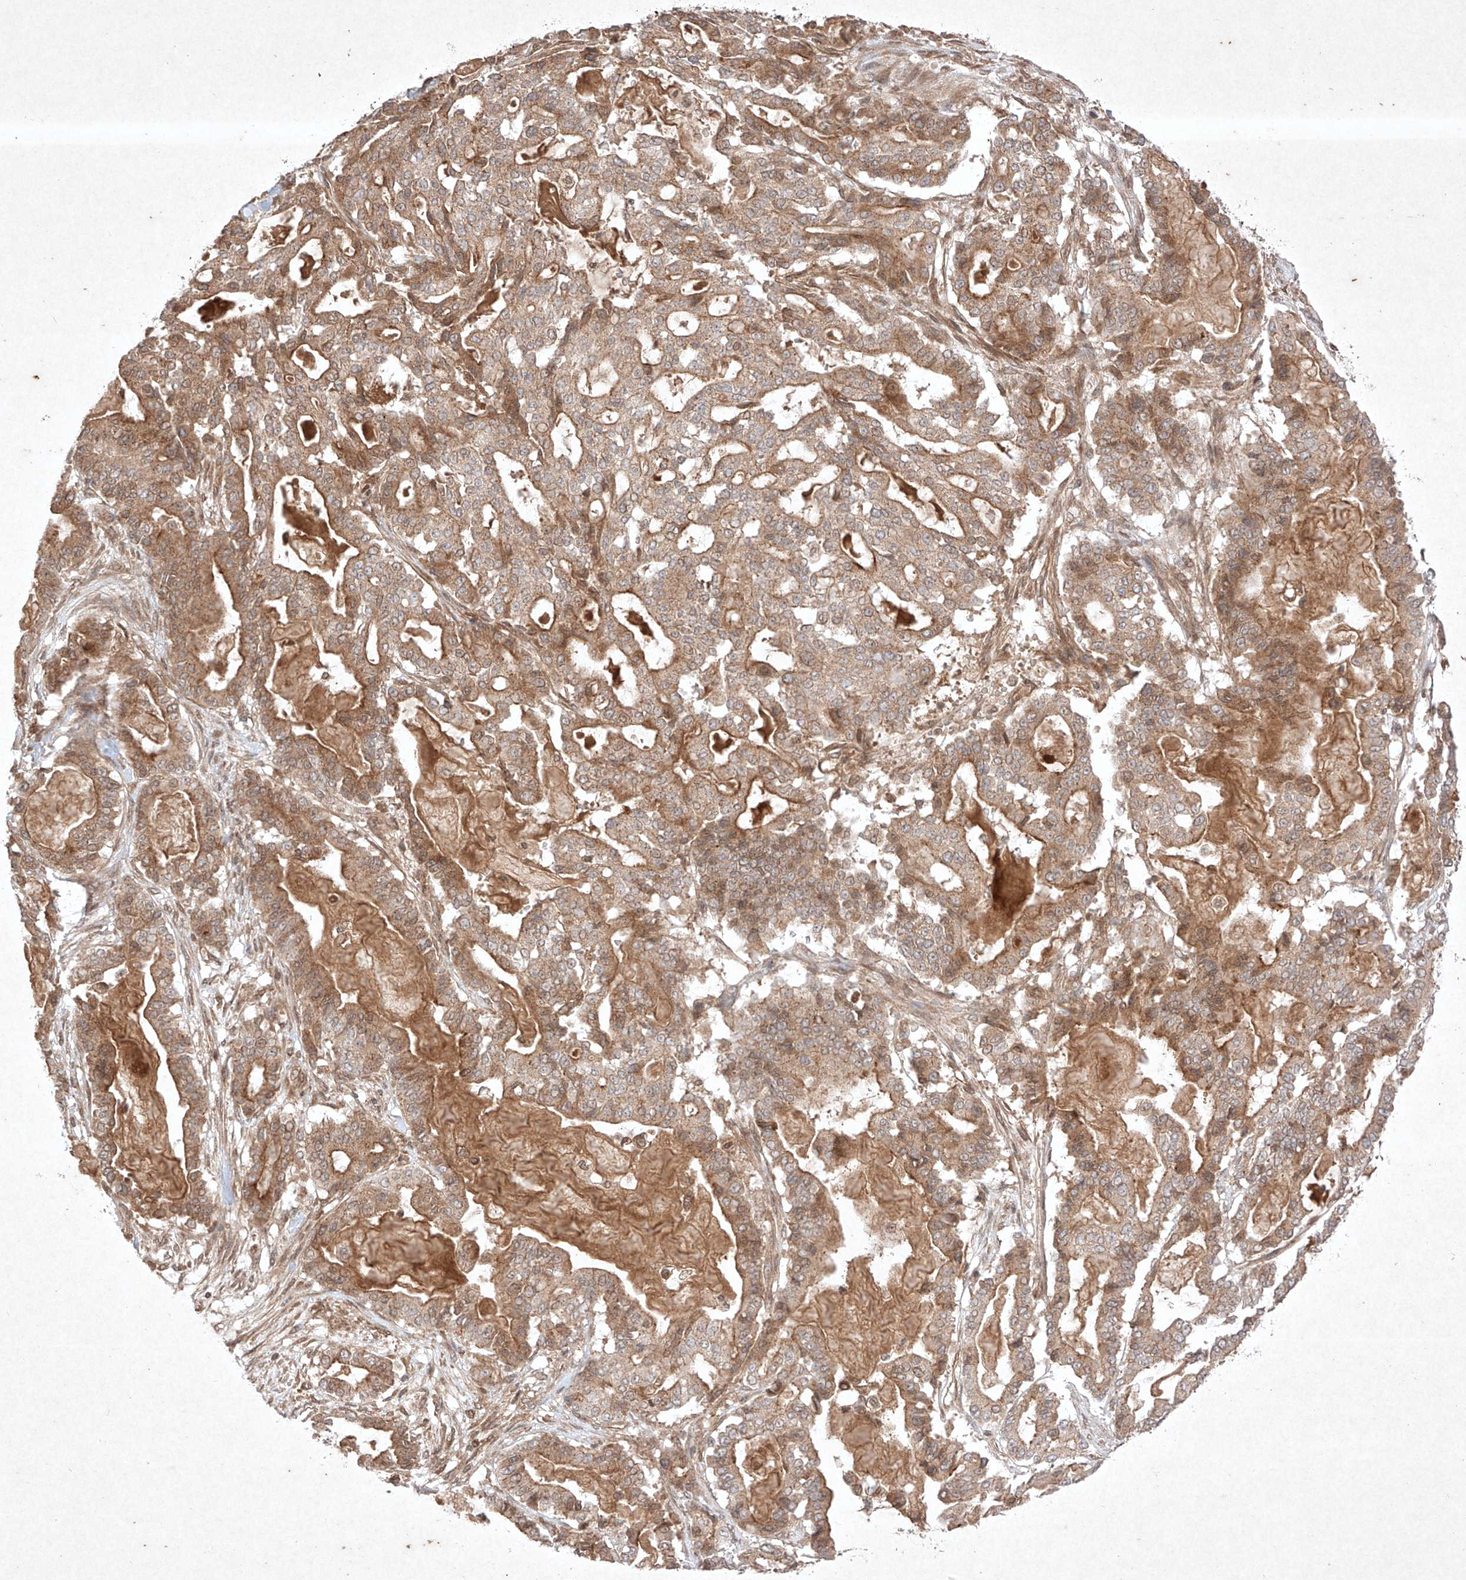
{"staining": {"intensity": "moderate", "quantity": ">75%", "location": "cytoplasmic/membranous,nuclear"}, "tissue": "pancreatic cancer", "cell_type": "Tumor cells", "image_type": "cancer", "snomed": [{"axis": "morphology", "description": "Adenocarcinoma, NOS"}, {"axis": "topography", "description": "Pancreas"}], "caption": "Pancreatic adenocarcinoma stained for a protein reveals moderate cytoplasmic/membranous and nuclear positivity in tumor cells. (IHC, brightfield microscopy, high magnification).", "gene": "RNF31", "patient": {"sex": "male", "age": 63}}